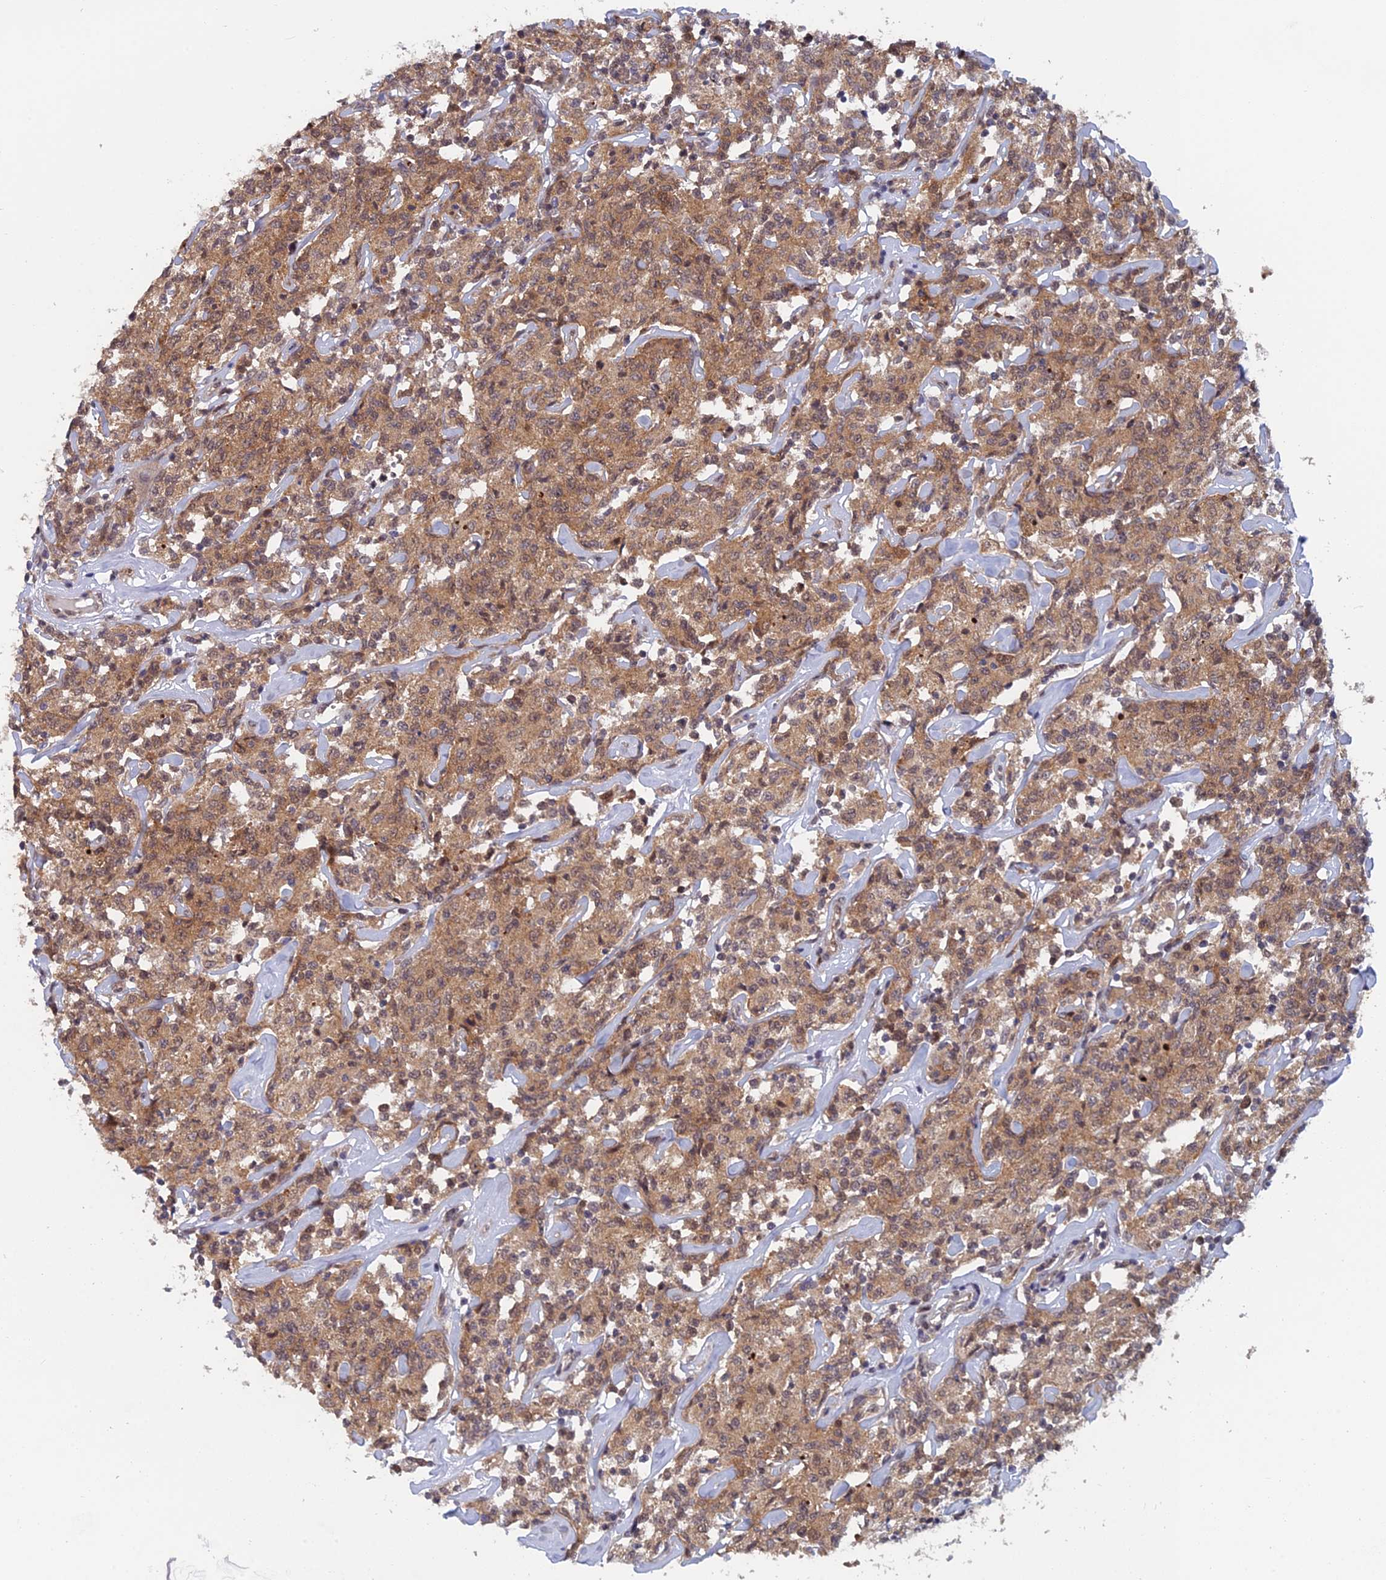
{"staining": {"intensity": "moderate", "quantity": ">75%", "location": "cytoplasmic/membranous"}, "tissue": "lymphoma", "cell_type": "Tumor cells", "image_type": "cancer", "snomed": [{"axis": "morphology", "description": "Malignant lymphoma, non-Hodgkin's type, Low grade"}, {"axis": "topography", "description": "Small intestine"}], "caption": "Malignant lymphoma, non-Hodgkin's type (low-grade) tissue displays moderate cytoplasmic/membranous positivity in about >75% of tumor cells, visualized by immunohistochemistry.", "gene": "SRA1", "patient": {"sex": "female", "age": 59}}